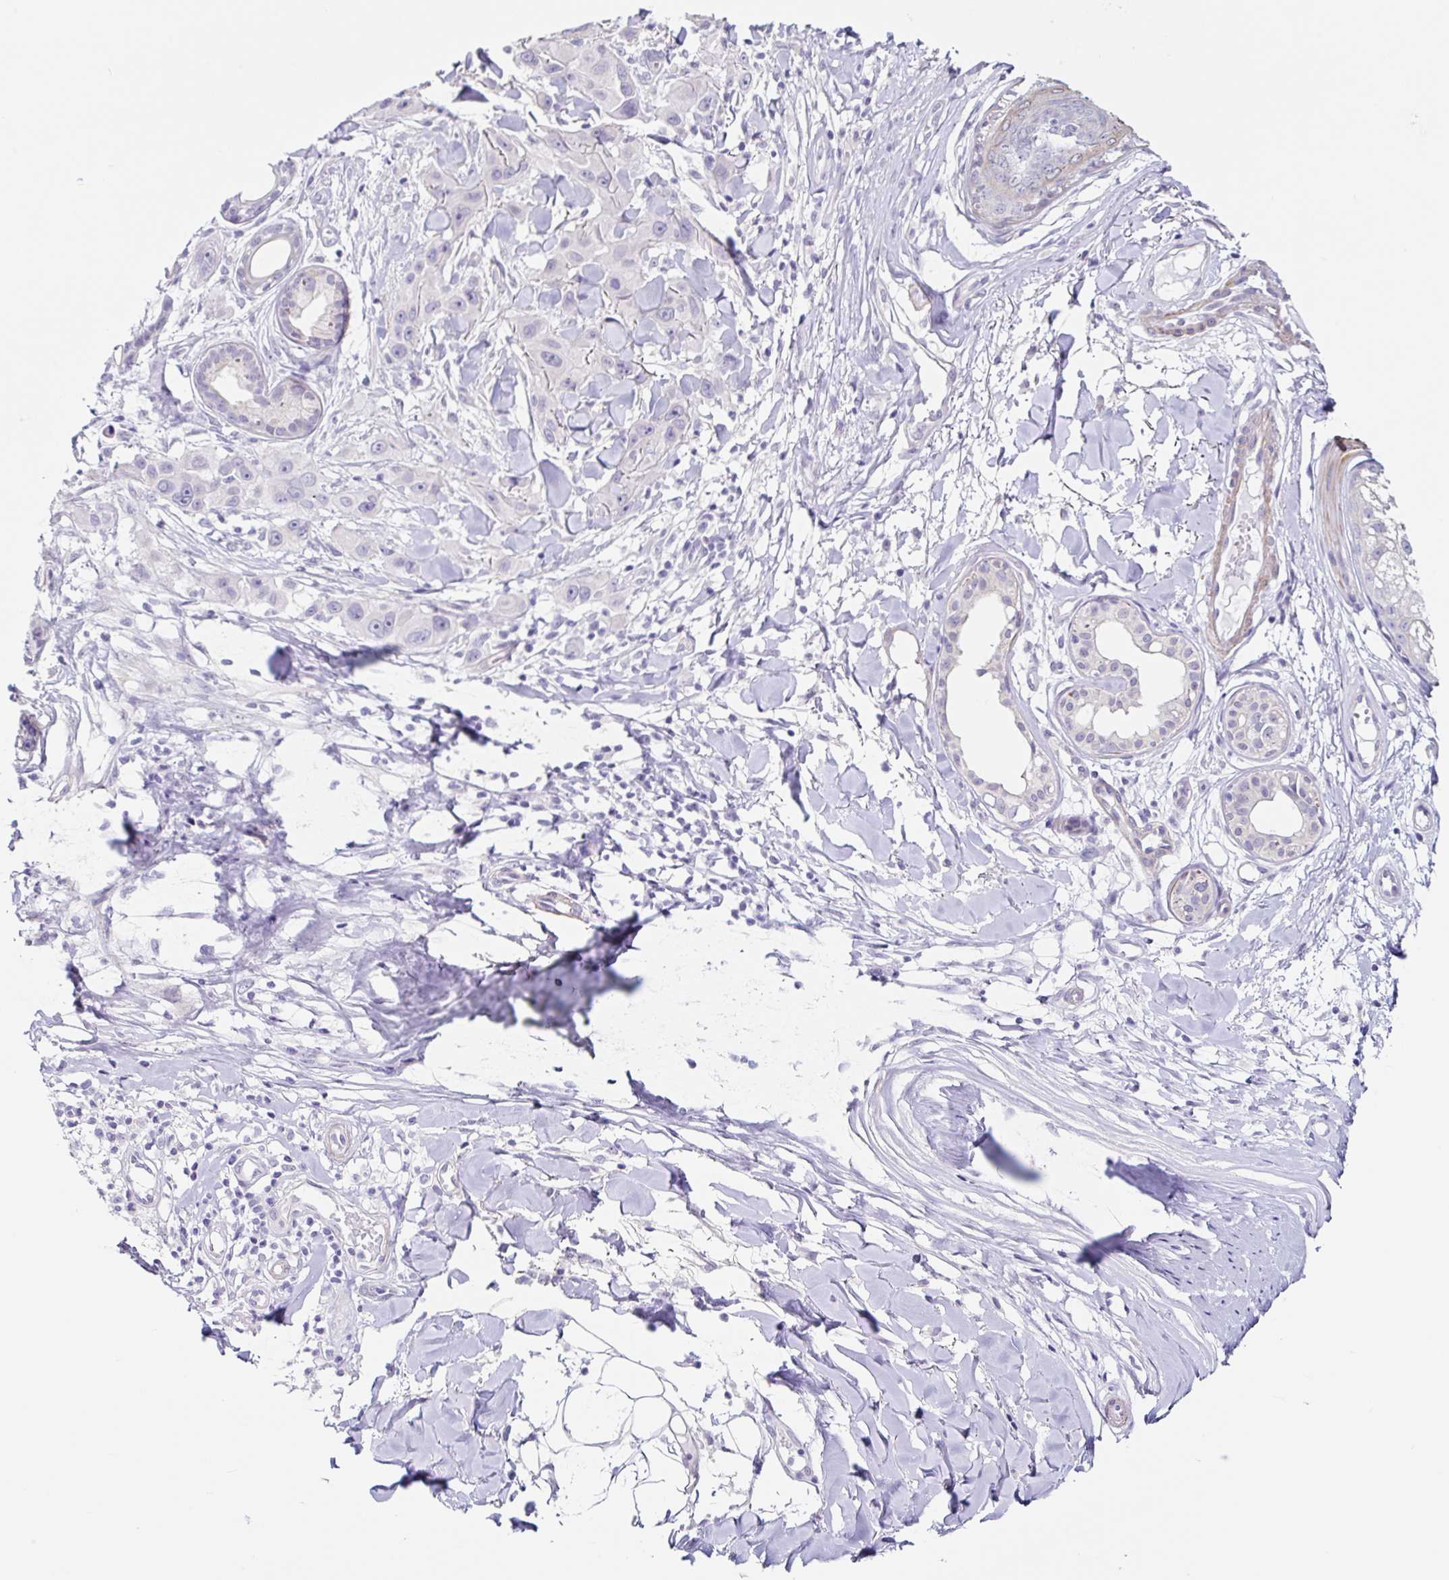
{"staining": {"intensity": "negative", "quantity": "none", "location": "none"}, "tissue": "skin cancer", "cell_type": "Tumor cells", "image_type": "cancer", "snomed": [{"axis": "morphology", "description": "Squamous cell carcinoma, NOS"}, {"axis": "topography", "description": "Skin"}], "caption": "Immunohistochemical staining of skin squamous cell carcinoma exhibits no significant expression in tumor cells. (IHC, brightfield microscopy, high magnification).", "gene": "DCAF17", "patient": {"sex": "male", "age": 63}}